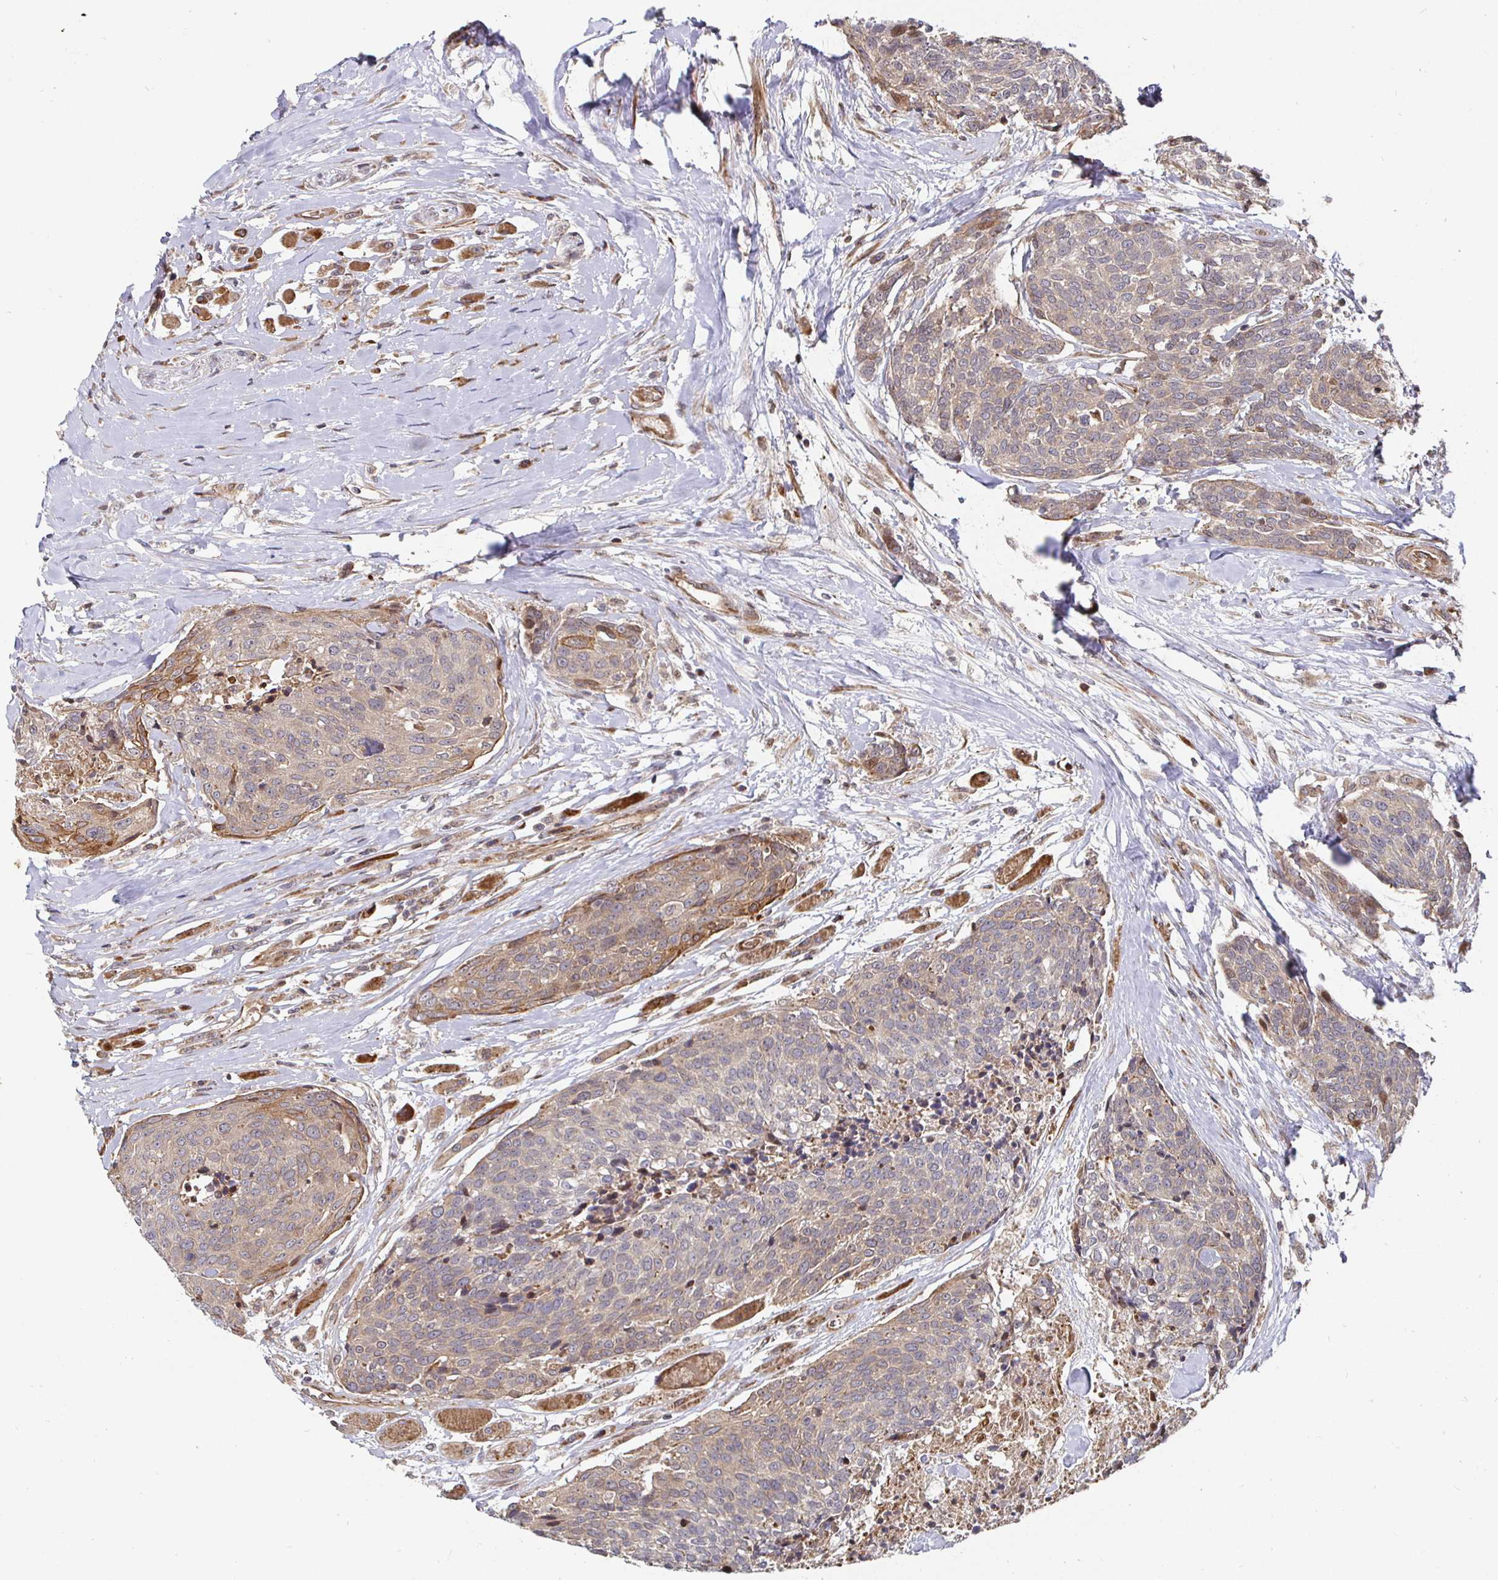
{"staining": {"intensity": "moderate", "quantity": "<25%", "location": "cytoplasmic/membranous"}, "tissue": "head and neck cancer", "cell_type": "Tumor cells", "image_type": "cancer", "snomed": [{"axis": "morphology", "description": "Squamous cell carcinoma, NOS"}, {"axis": "topography", "description": "Oral tissue"}, {"axis": "topography", "description": "Head-Neck"}], "caption": "Moderate cytoplasmic/membranous staining for a protein is seen in approximately <25% of tumor cells of squamous cell carcinoma (head and neck) using immunohistochemistry (IHC).", "gene": "TBKBP1", "patient": {"sex": "male", "age": 64}}